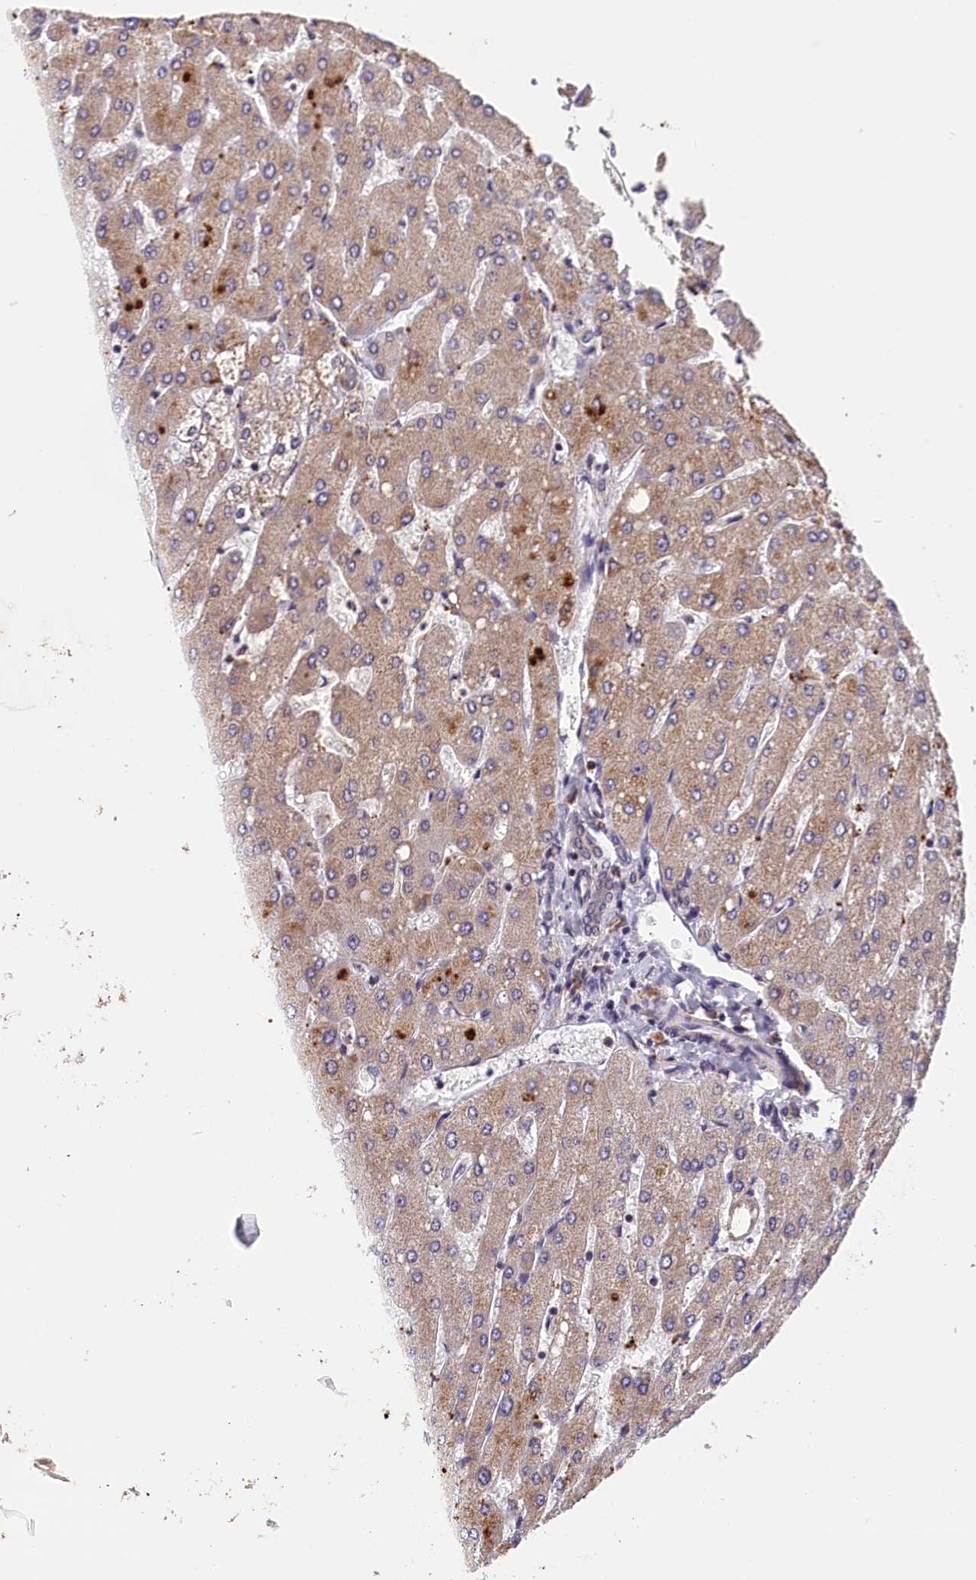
{"staining": {"intensity": "negative", "quantity": "none", "location": "none"}, "tissue": "liver", "cell_type": "Cholangiocytes", "image_type": "normal", "snomed": [{"axis": "morphology", "description": "Normal tissue, NOS"}, {"axis": "topography", "description": "Liver"}], "caption": "A high-resolution image shows immunohistochemistry staining of normal liver, which displays no significant expression in cholangiocytes.", "gene": "KCNK6", "patient": {"sex": "male", "age": 55}}